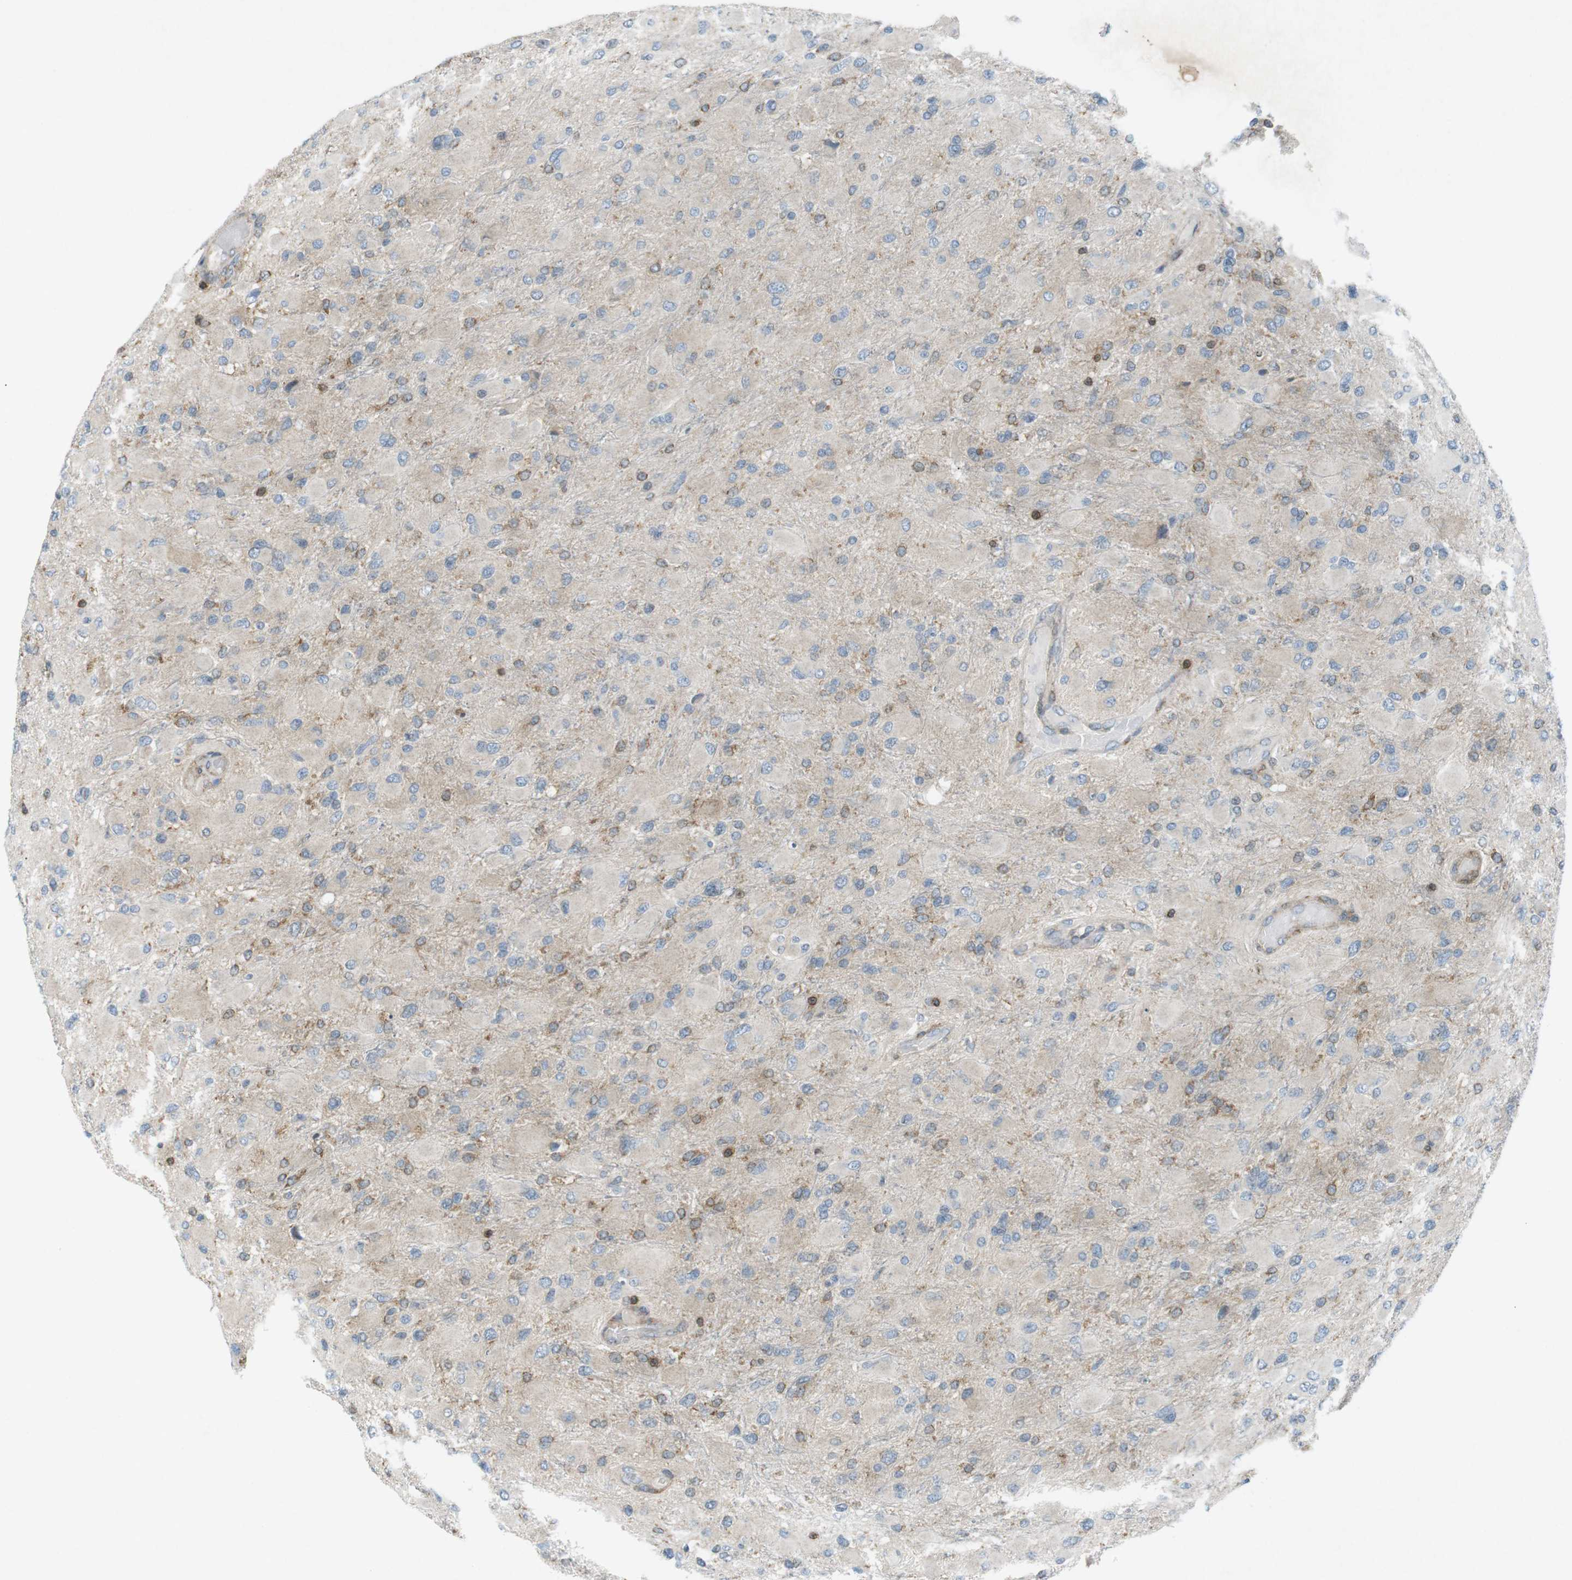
{"staining": {"intensity": "weak", "quantity": "<25%", "location": "cytoplasmic/membranous"}, "tissue": "glioma", "cell_type": "Tumor cells", "image_type": "cancer", "snomed": [{"axis": "morphology", "description": "Glioma, malignant, High grade"}, {"axis": "topography", "description": "Cerebral cortex"}], "caption": "Immunohistochemistry (IHC) of malignant glioma (high-grade) shows no positivity in tumor cells.", "gene": "FLII", "patient": {"sex": "female", "age": 36}}